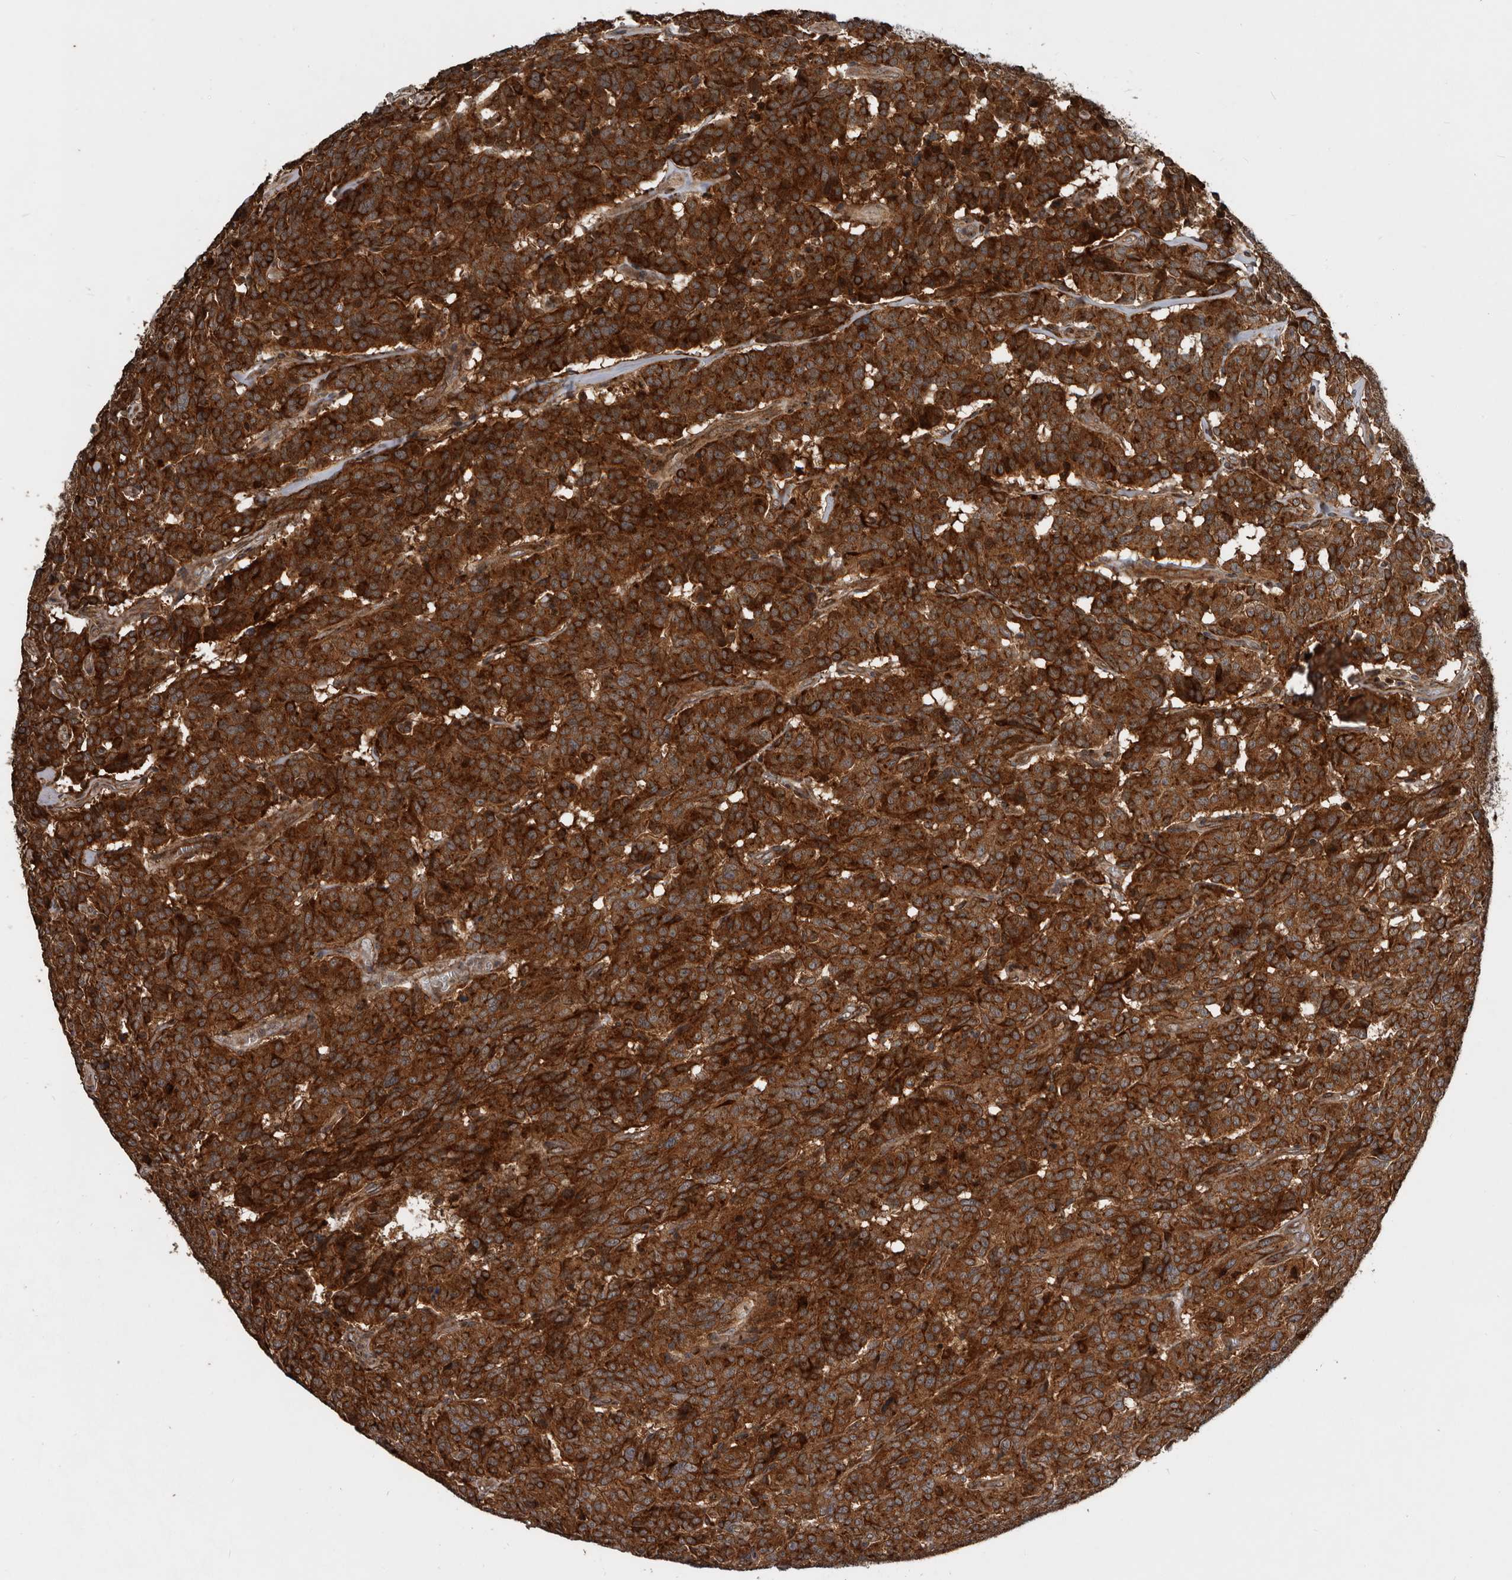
{"staining": {"intensity": "strong", "quantity": ">75%", "location": "cytoplasmic/membranous"}, "tissue": "carcinoid", "cell_type": "Tumor cells", "image_type": "cancer", "snomed": [{"axis": "morphology", "description": "Carcinoid, malignant, NOS"}, {"axis": "topography", "description": "Lung"}], "caption": "A high-resolution photomicrograph shows immunohistochemistry staining of carcinoid, which shows strong cytoplasmic/membranous expression in approximately >75% of tumor cells. The staining was performed using DAB (3,3'-diaminobenzidine), with brown indicating positive protein expression. Nuclei are stained blue with hematoxylin.", "gene": "CCDC190", "patient": {"sex": "female", "age": 46}}